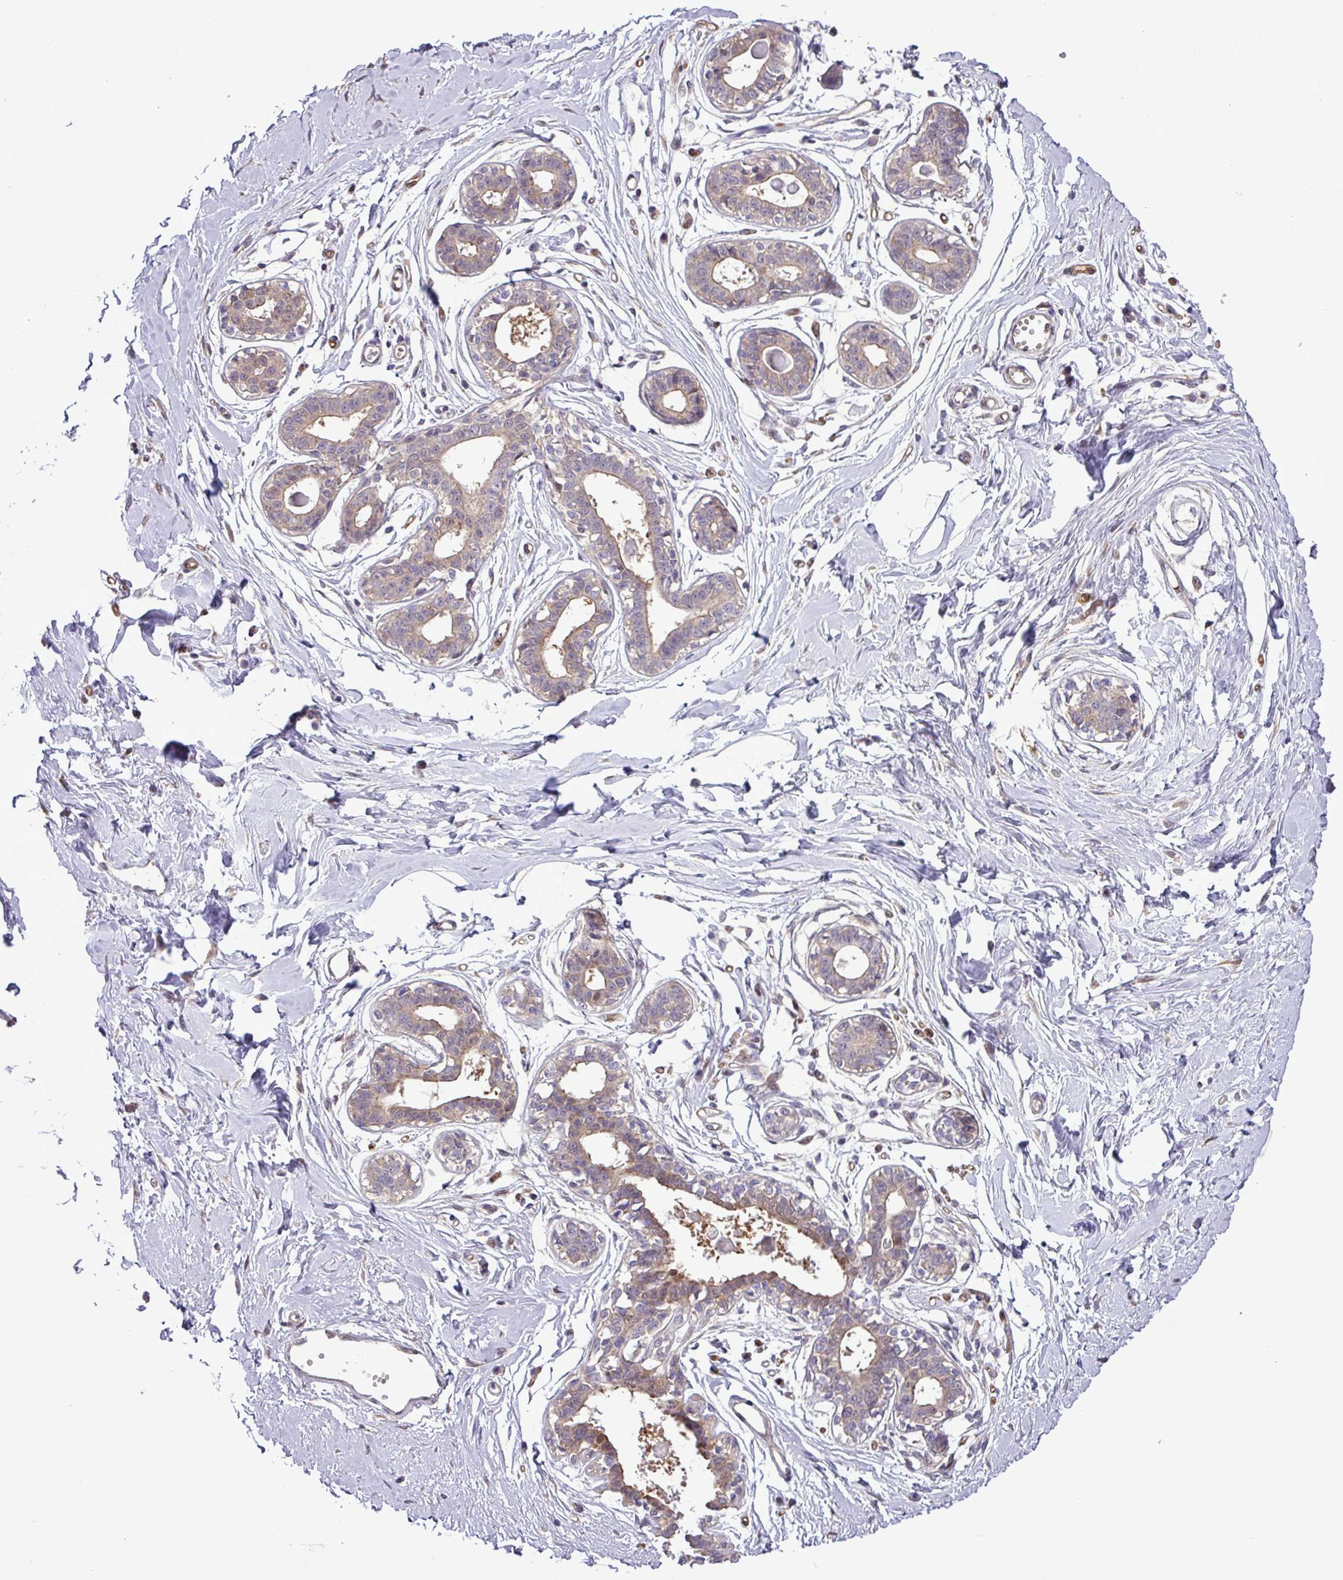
{"staining": {"intensity": "negative", "quantity": "none", "location": "none"}, "tissue": "breast", "cell_type": "Adipocytes", "image_type": "normal", "snomed": [{"axis": "morphology", "description": "Normal tissue, NOS"}, {"axis": "topography", "description": "Breast"}], "caption": "Immunohistochemistry photomicrograph of unremarkable human breast stained for a protein (brown), which displays no positivity in adipocytes.", "gene": "CARHSP1", "patient": {"sex": "female", "age": 45}}